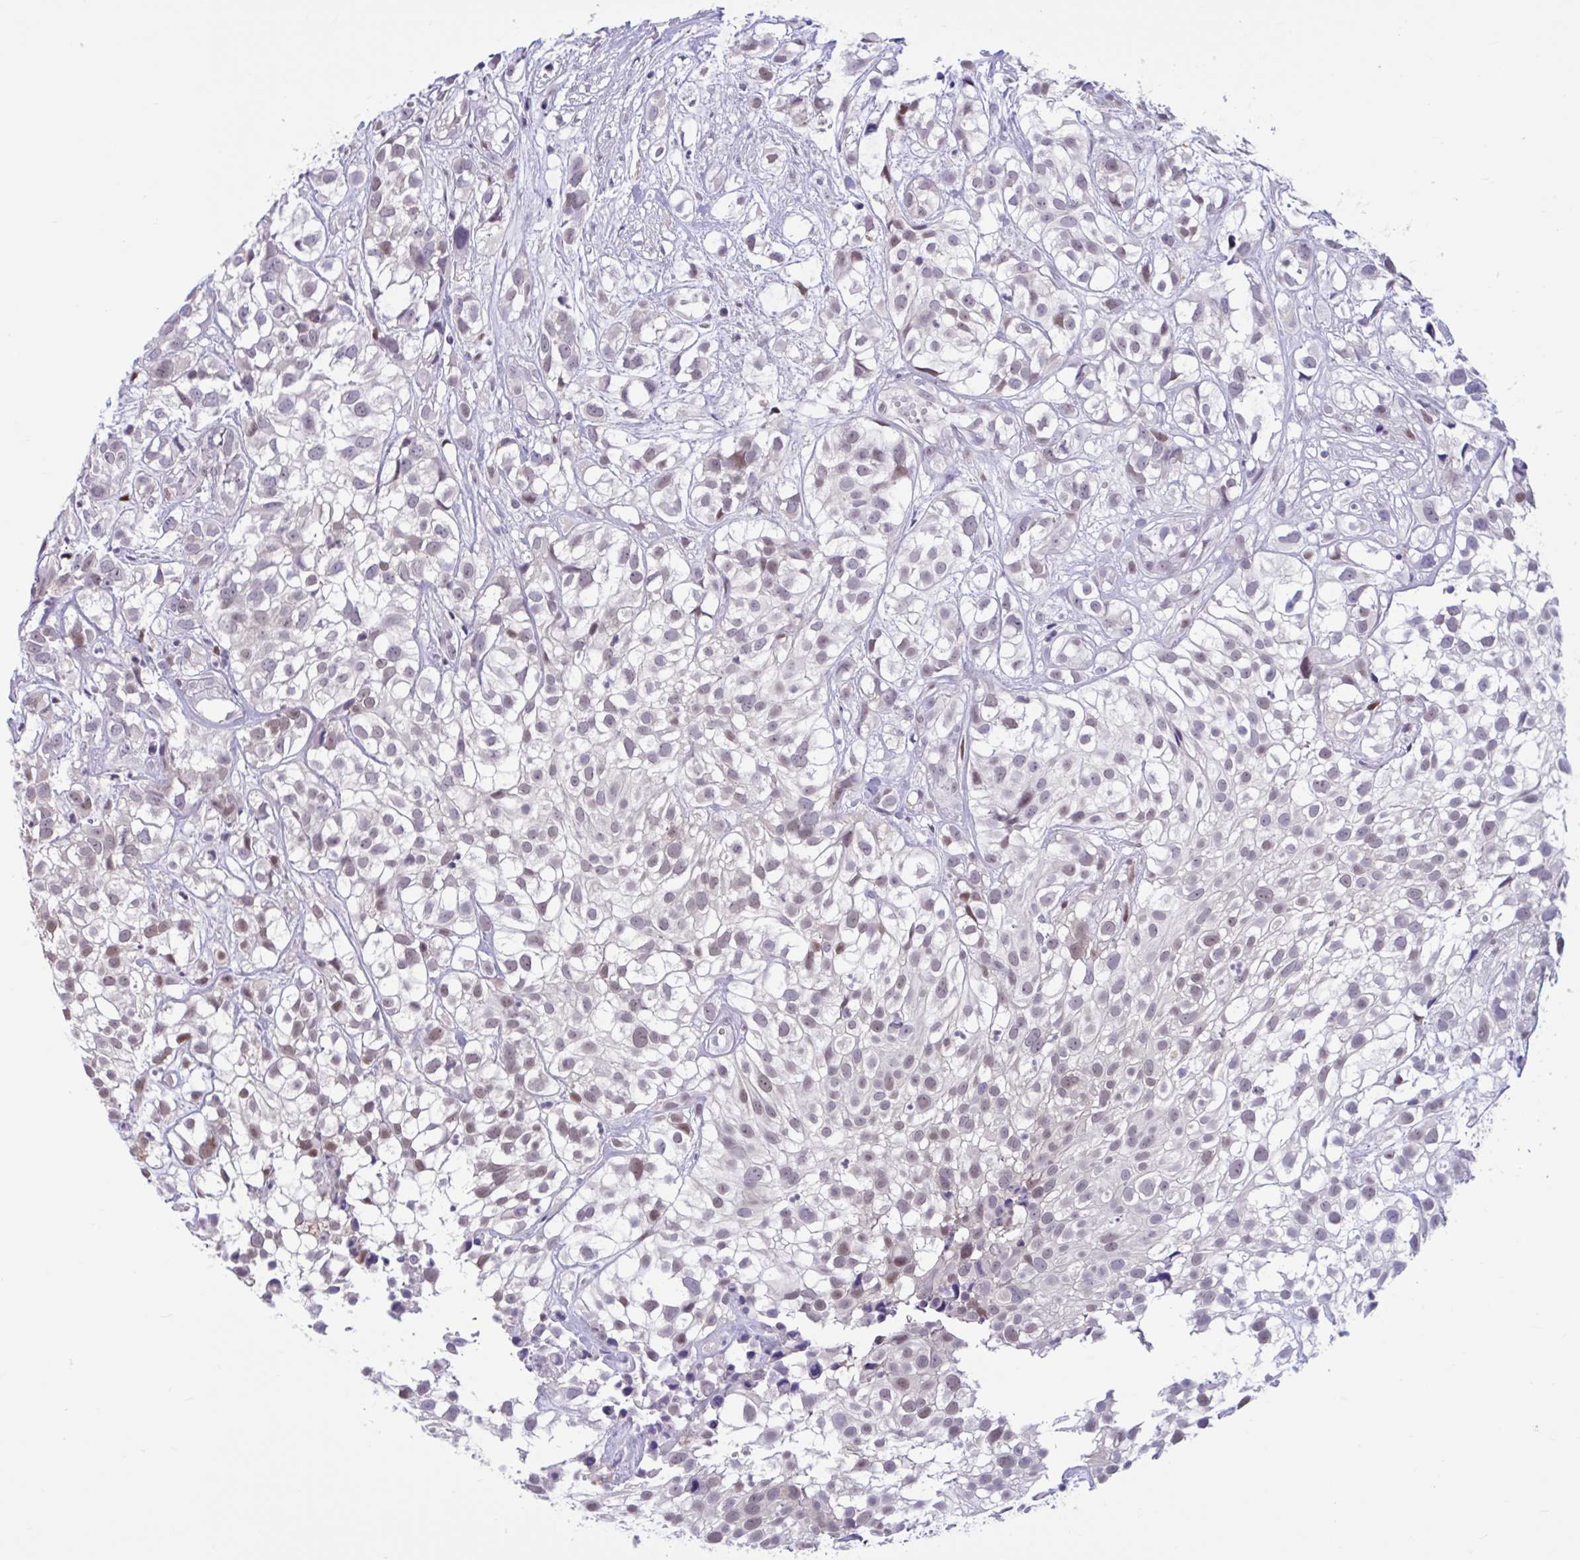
{"staining": {"intensity": "weak", "quantity": "<25%", "location": "nuclear"}, "tissue": "urothelial cancer", "cell_type": "Tumor cells", "image_type": "cancer", "snomed": [{"axis": "morphology", "description": "Urothelial carcinoma, High grade"}, {"axis": "topography", "description": "Urinary bladder"}], "caption": "High magnification brightfield microscopy of urothelial cancer stained with DAB (brown) and counterstained with hematoxylin (blue): tumor cells show no significant staining.", "gene": "RBL1", "patient": {"sex": "male", "age": 56}}